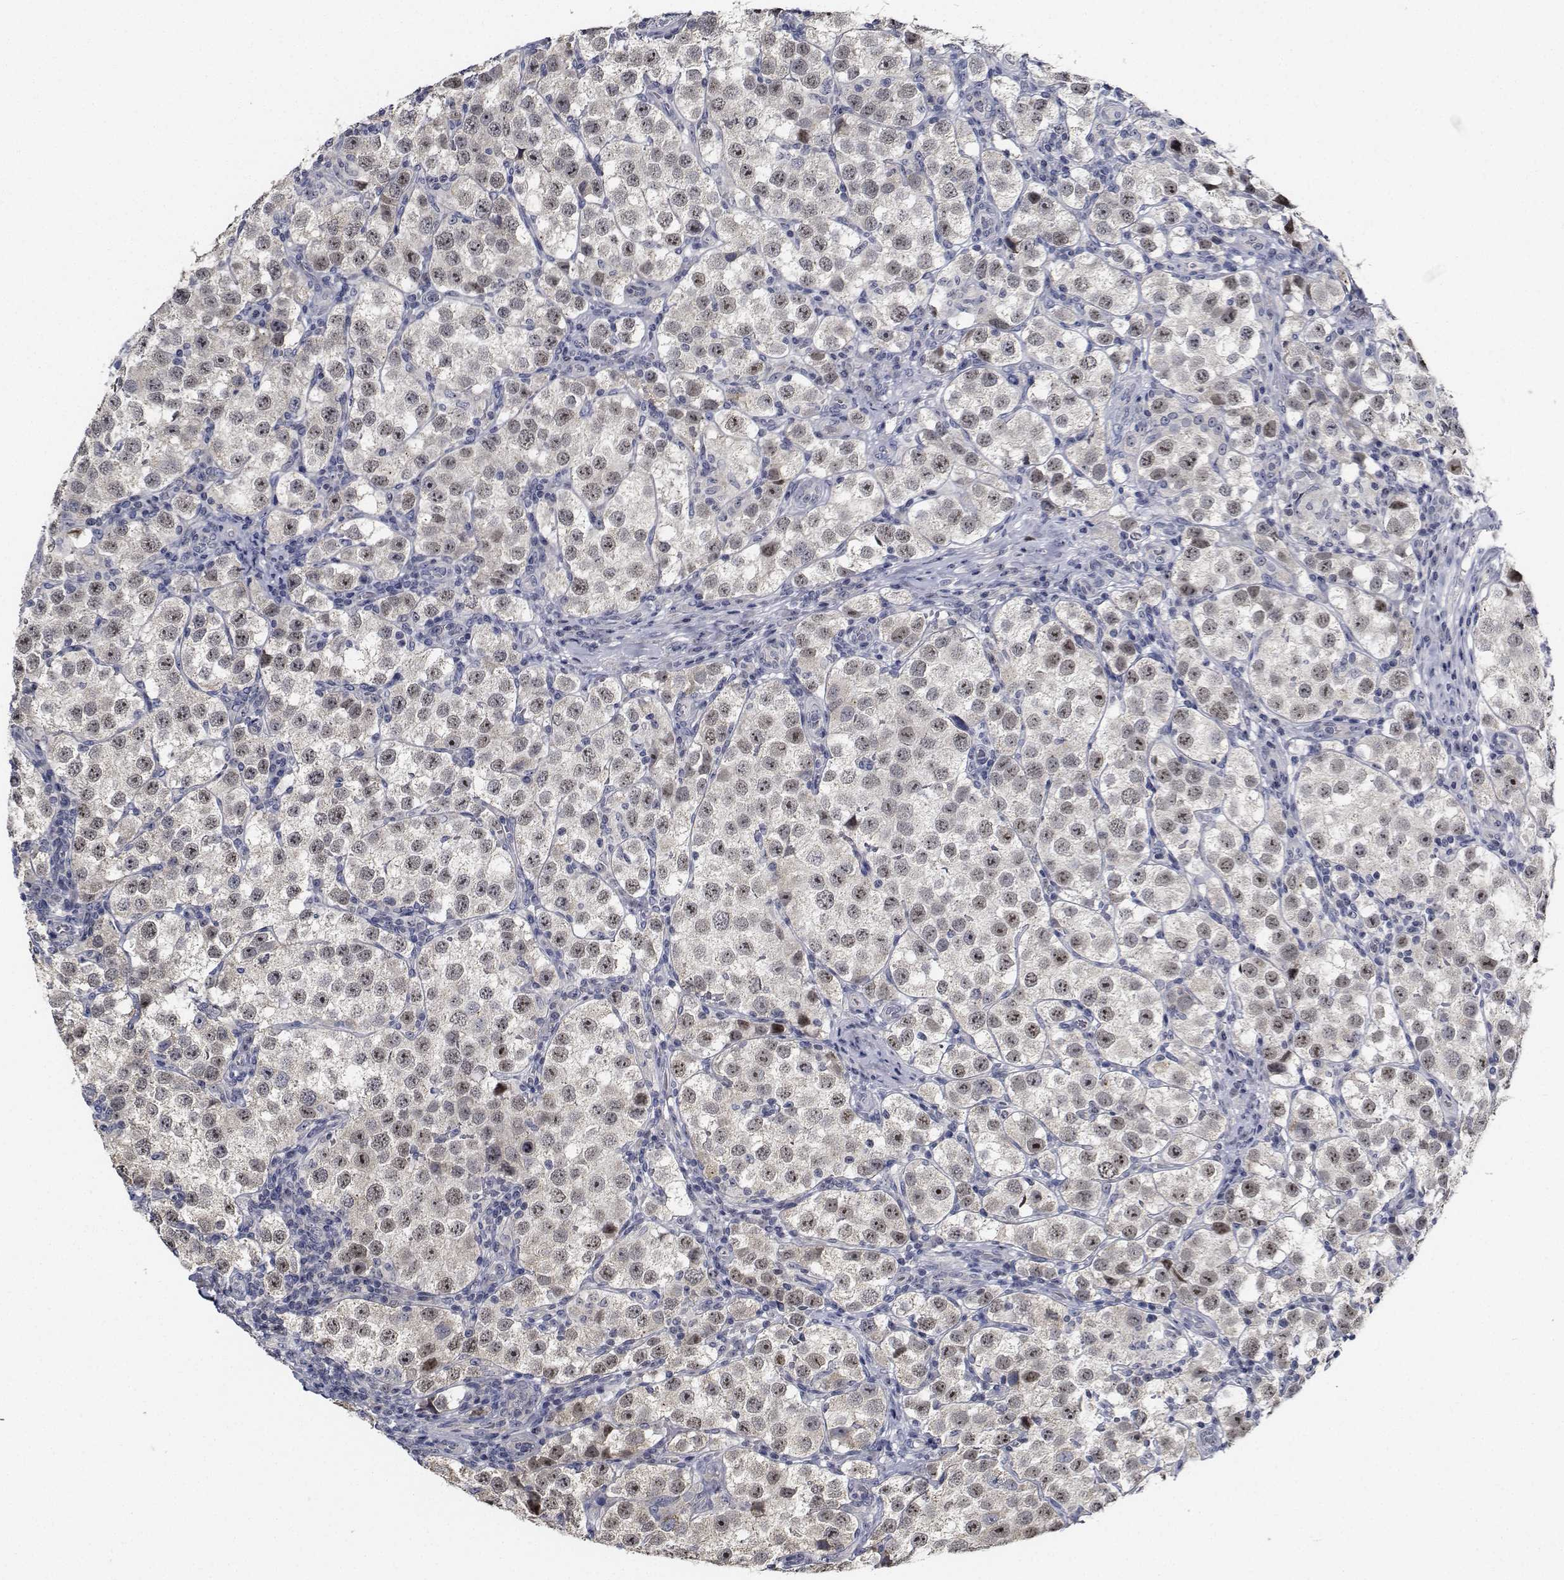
{"staining": {"intensity": "weak", "quantity": ">75%", "location": "nuclear"}, "tissue": "testis cancer", "cell_type": "Tumor cells", "image_type": "cancer", "snomed": [{"axis": "morphology", "description": "Seminoma, NOS"}, {"axis": "topography", "description": "Testis"}], "caption": "Testis seminoma stained with a protein marker shows weak staining in tumor cells.", "gene": "NVL", "patient": {"sex": "male", "age": 37}}